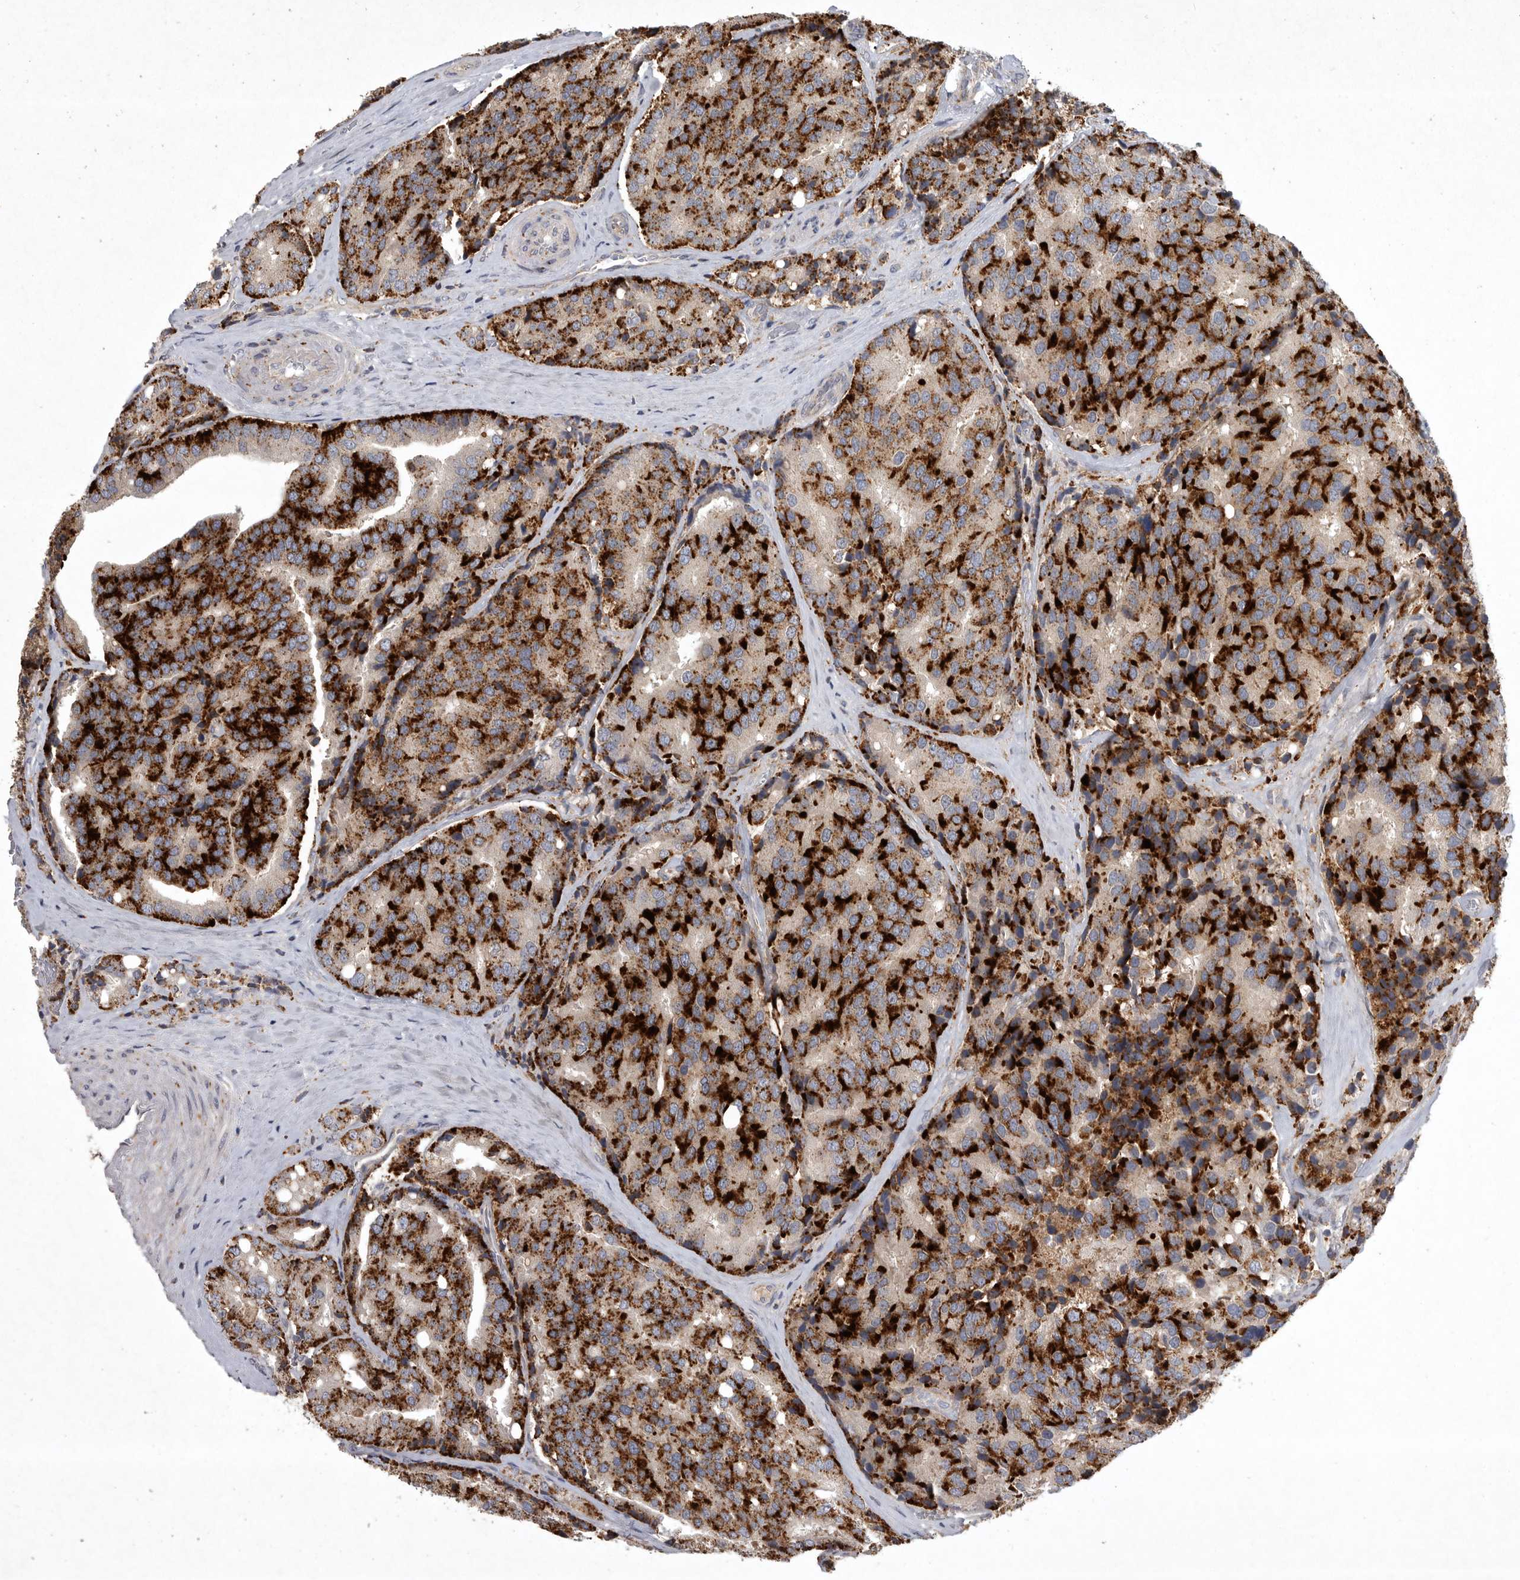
{"staining": {"intensity": "strong", "quantity": ">75%", "location": "cytoplasmic/membranous"}, "tissue": "prostate cancer", "cell_type": "Tumor cells", "image_type": "cancer", "snomed": [{"axis": "morphology", "description": "Adenocarcinoma, High grade"}, {"axis": "topography", "description": "Prostate"}], "caption": "Tumor cells demonstrate high levels of strong cytoplasmic/membranous positivity in about >75% of cells in human prostate high-grade adenocarcinoma. The staining was performed using DAB (3,3'-diaminobenzidine) to visualize the protein expression in brown, while the nuclei were stained in blue with hematoxylin (Magnification: 20x).", "gene": "LAMTOR3", "patient": {"sex": "male", "age": 50}}